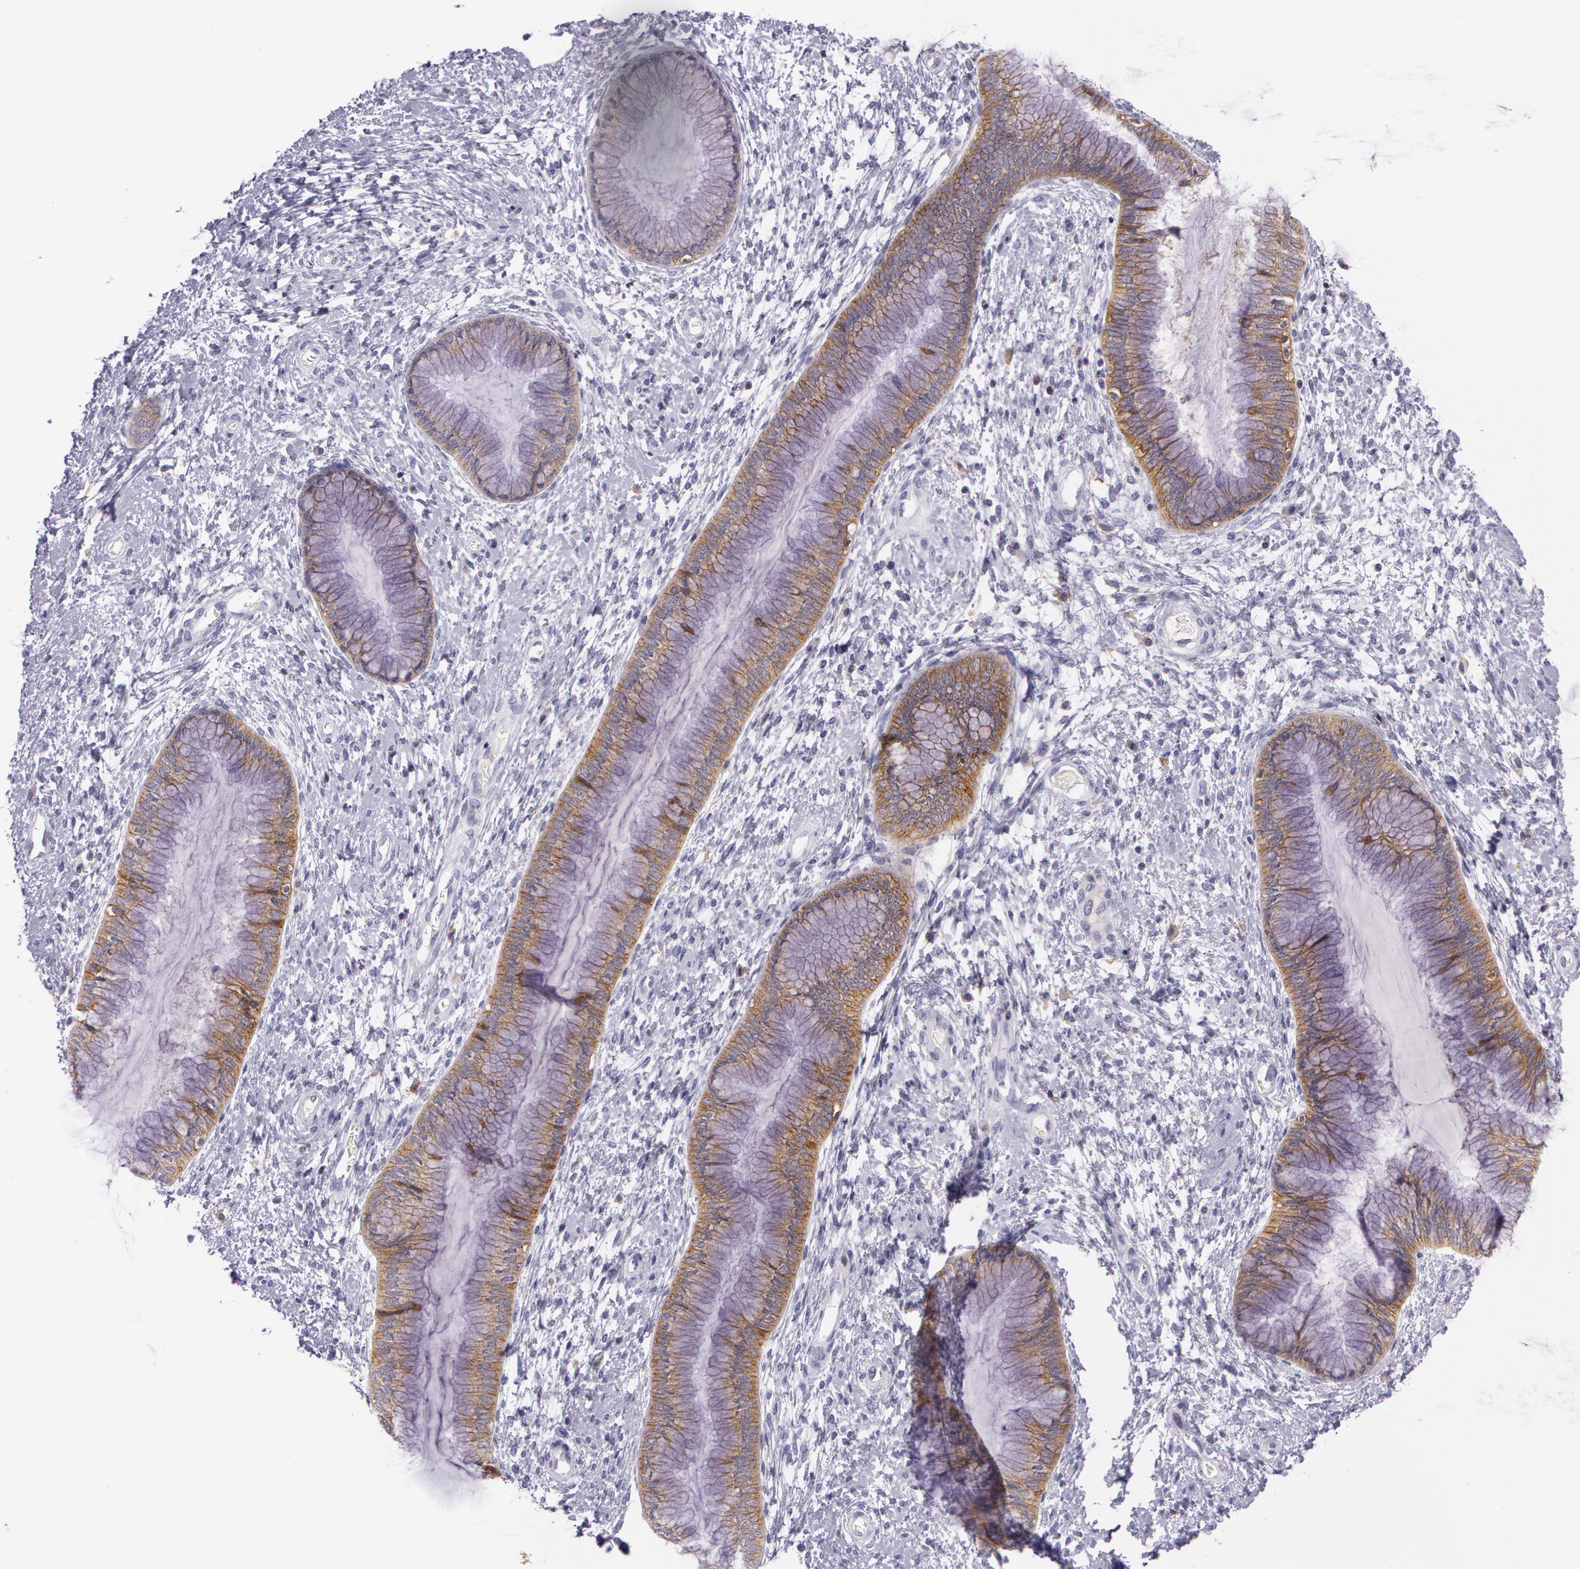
{"staining": {"intensity": "moderate", "quantity": ">75%", "location": "cytoplasmic/membranous"}, "tissue": "cervix", "cell_type": "Glandular cells", "image_type": "normal", "snomed": [{"axis": "morphology", "description": "Normal tissue, NOS"}, {"axis": "topography", "description": "Cervix"}], "caption": "An immunohistochemistry (IHC) histopathology image of benign tissue is shown. Protein staining in brown highlights moderate cytoplasmic/membranous positivity in cervix within glandular cells.", "gene": "LY75", "patient": {"sex": "female", "age": 27}}